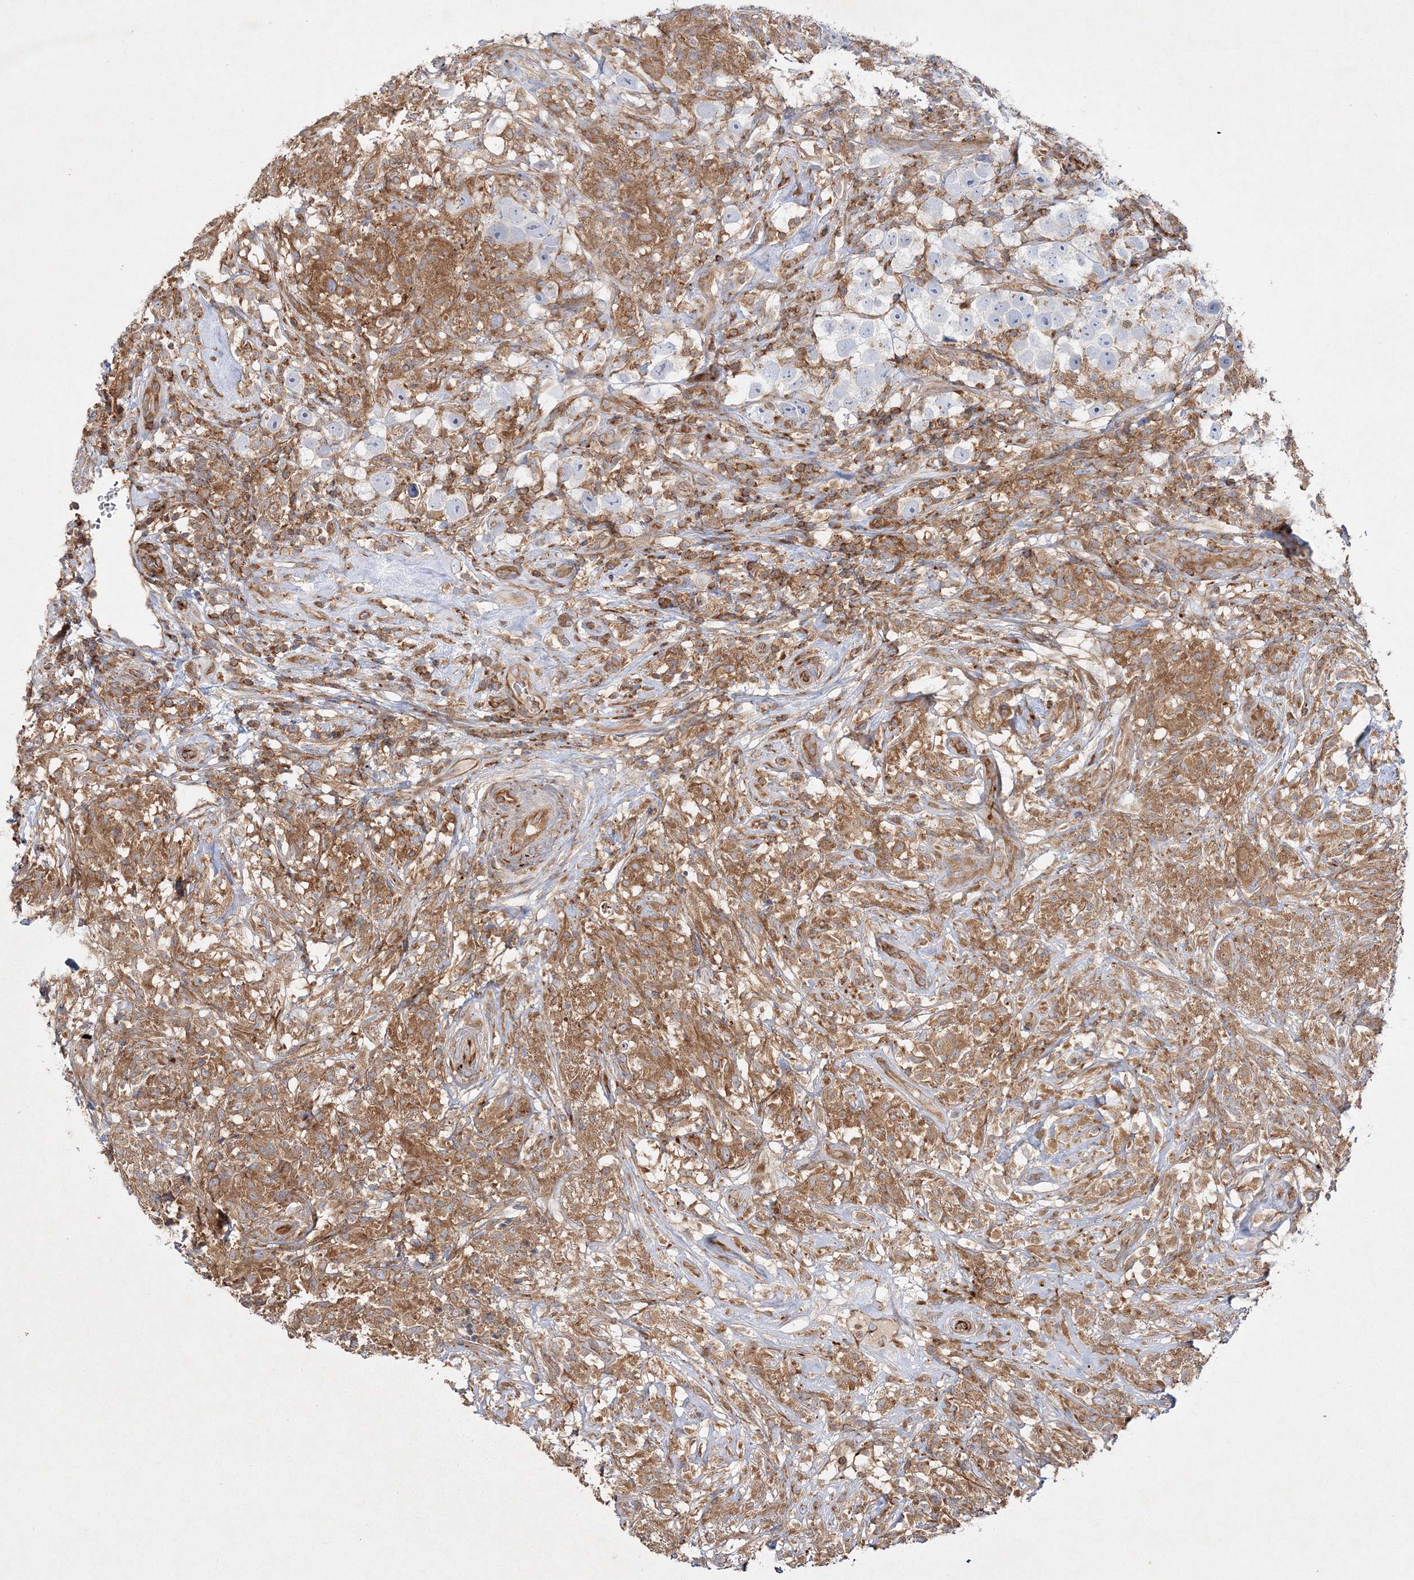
{"staining": {"intensity": "negative", "quantity": "none", "location": "none"}, "tissue": "testis cancer", "cell_type": "Tumor cells", "image_type": "cancer", "snomed": [{"axis": "morphology", "description": "Seminoma, NOS"}, {"axis": "topography", "description": "Testis"}], "caption": "There is no significant expression in tumor cells of testis seminoma. The staining was performed using DAB (3,3'-diaminobenzidine) to visualize the protein expression in brown, while the nuclei were stained in blue with hematoxylin (Magnification: 20x).", "gene": "WDR37", "patient": {"sex": "male", "age": 49}}